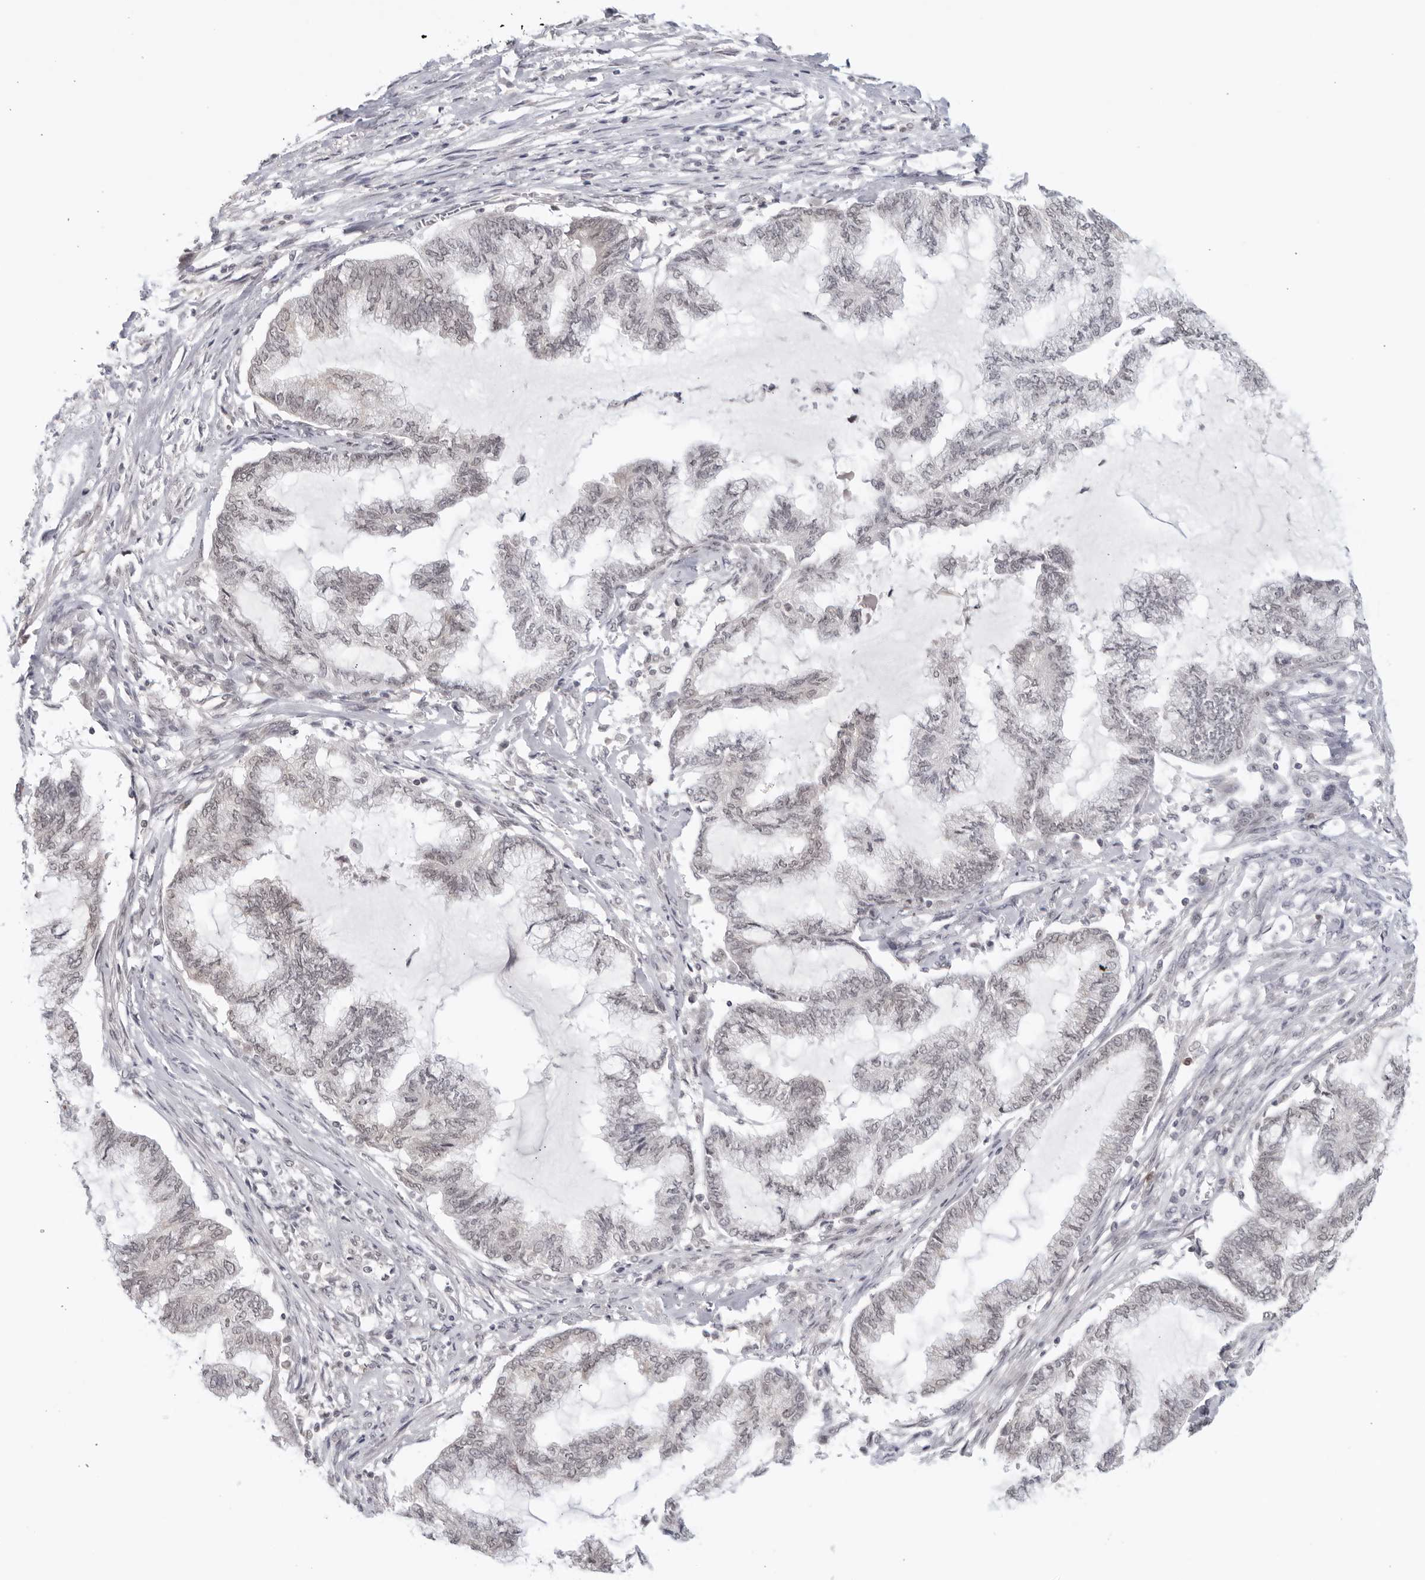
{"staining": {"intensity": "negative", "quantity": "none", "location": "none"}, "tissue": "endometrial cancer", "cell_type": "Tumor cells", "image_type": "cancer", "snomed": [{"axis": "morphology", "description": "Adenocarcinoma, NOS"}, {"axis": "topography", "description": "Endometrium"}], "caption": "This is an immunohistochemistry micrograph of human endometrial cancer. There is no staining in tumor cells.", "gene": "RAB11FIP3", "patient": {"sex": "female", "age": 86}}